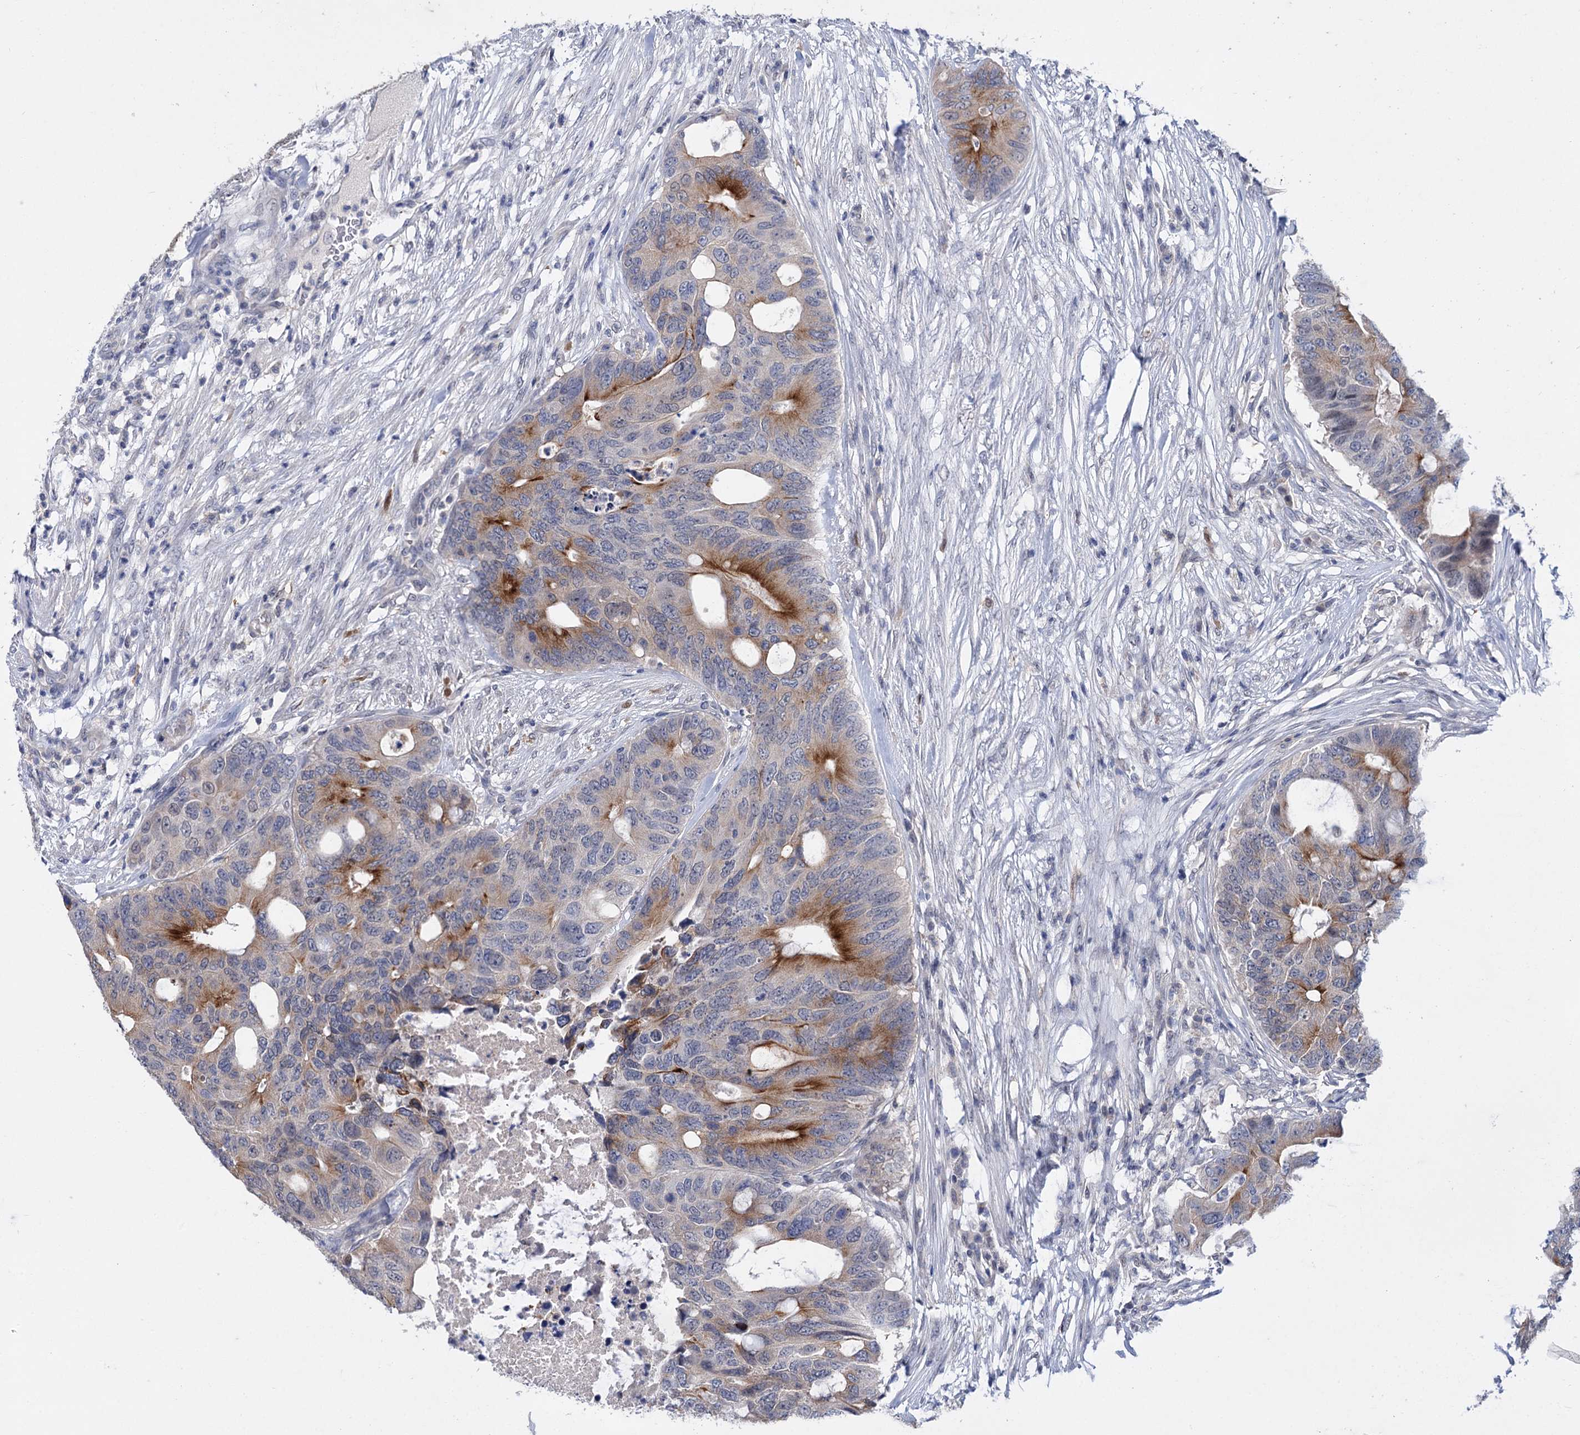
{"staining": {"intensity": "strong", "quantity": "<25%", "location": "cytoplasmic/membranous"}, "tissue": "colorectal cancer", "cell_type": "Tumor cells", "image_type": "cancer", "snomed": [{"axis": "morphology", "description": "Adenocarcinoma, NOS"}, {"axis": "topography", "description": "Colon"}], "caption": "Colorectal adenocarcinoma stained with DAB (3,3'-diaminobenzidine) IHC exhibits medium levels of strong cytoplasmic/membranous positivity in approximately <25% of tumor cells.", "gene": "MID1IP1", "patient": {"sex": "male", "age": 71}}